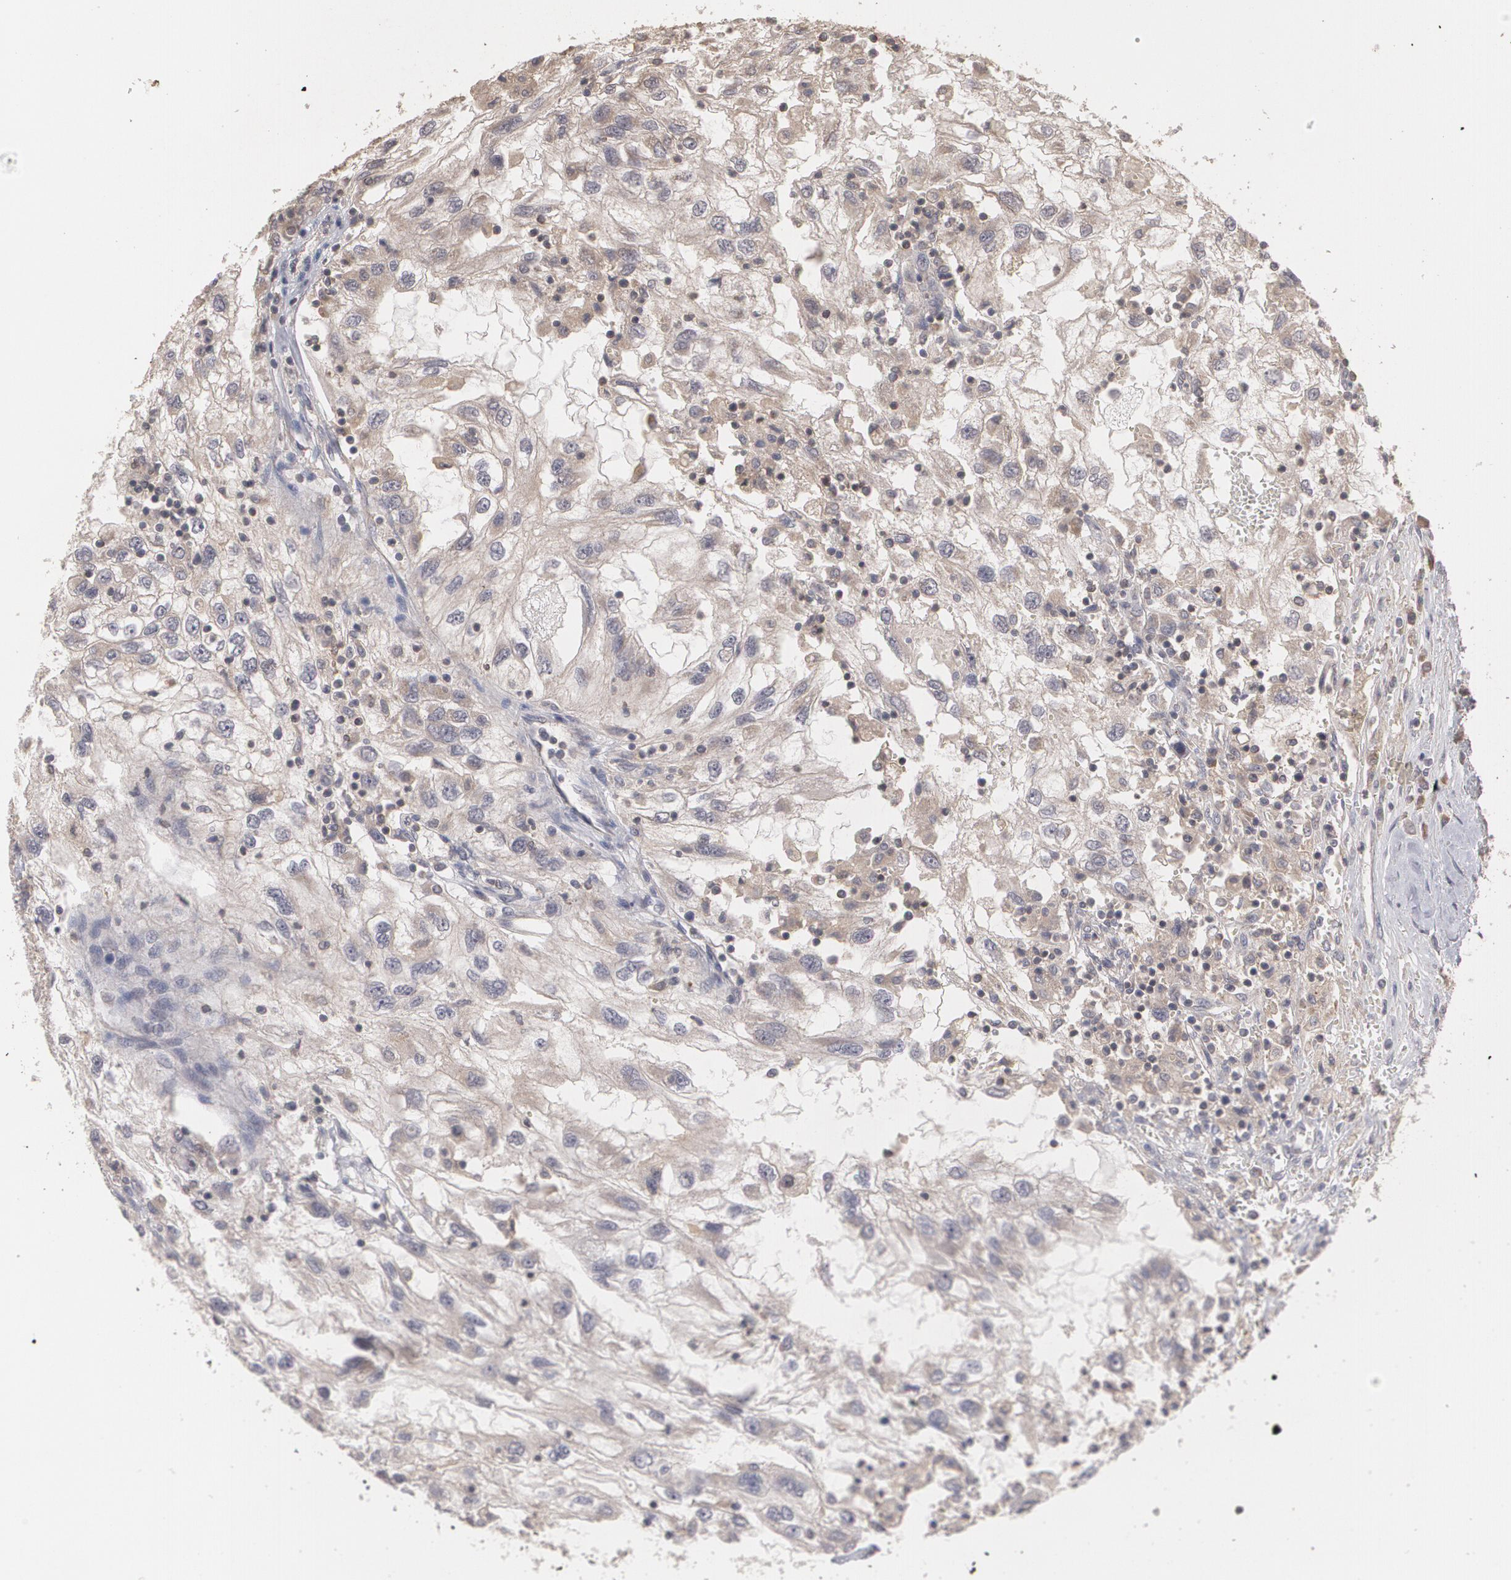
{"staining": {"intensity": "weak", "quantity": ">75%", "location": "cytoplasmic/membranous"}, "tissue": "renal cancer", "cell_type": "Tumor cells", "image_type": "cancer", "snomed": [{"axis": "morphology", "description": "Normal tissue, NOS"}, {"axis": "morphology", "description": "Adenocarcinoma, NOS"}, {"axis": "topography", "description": "Kidney"}], "caption": "The immunohistochemical stain highlights weak cytoplasmic/membranous staining in tumor cells of adenocarcinoma (renal) tissue.", "gene": "ARF6", "patient": {"sex": "male", "age": 71}}